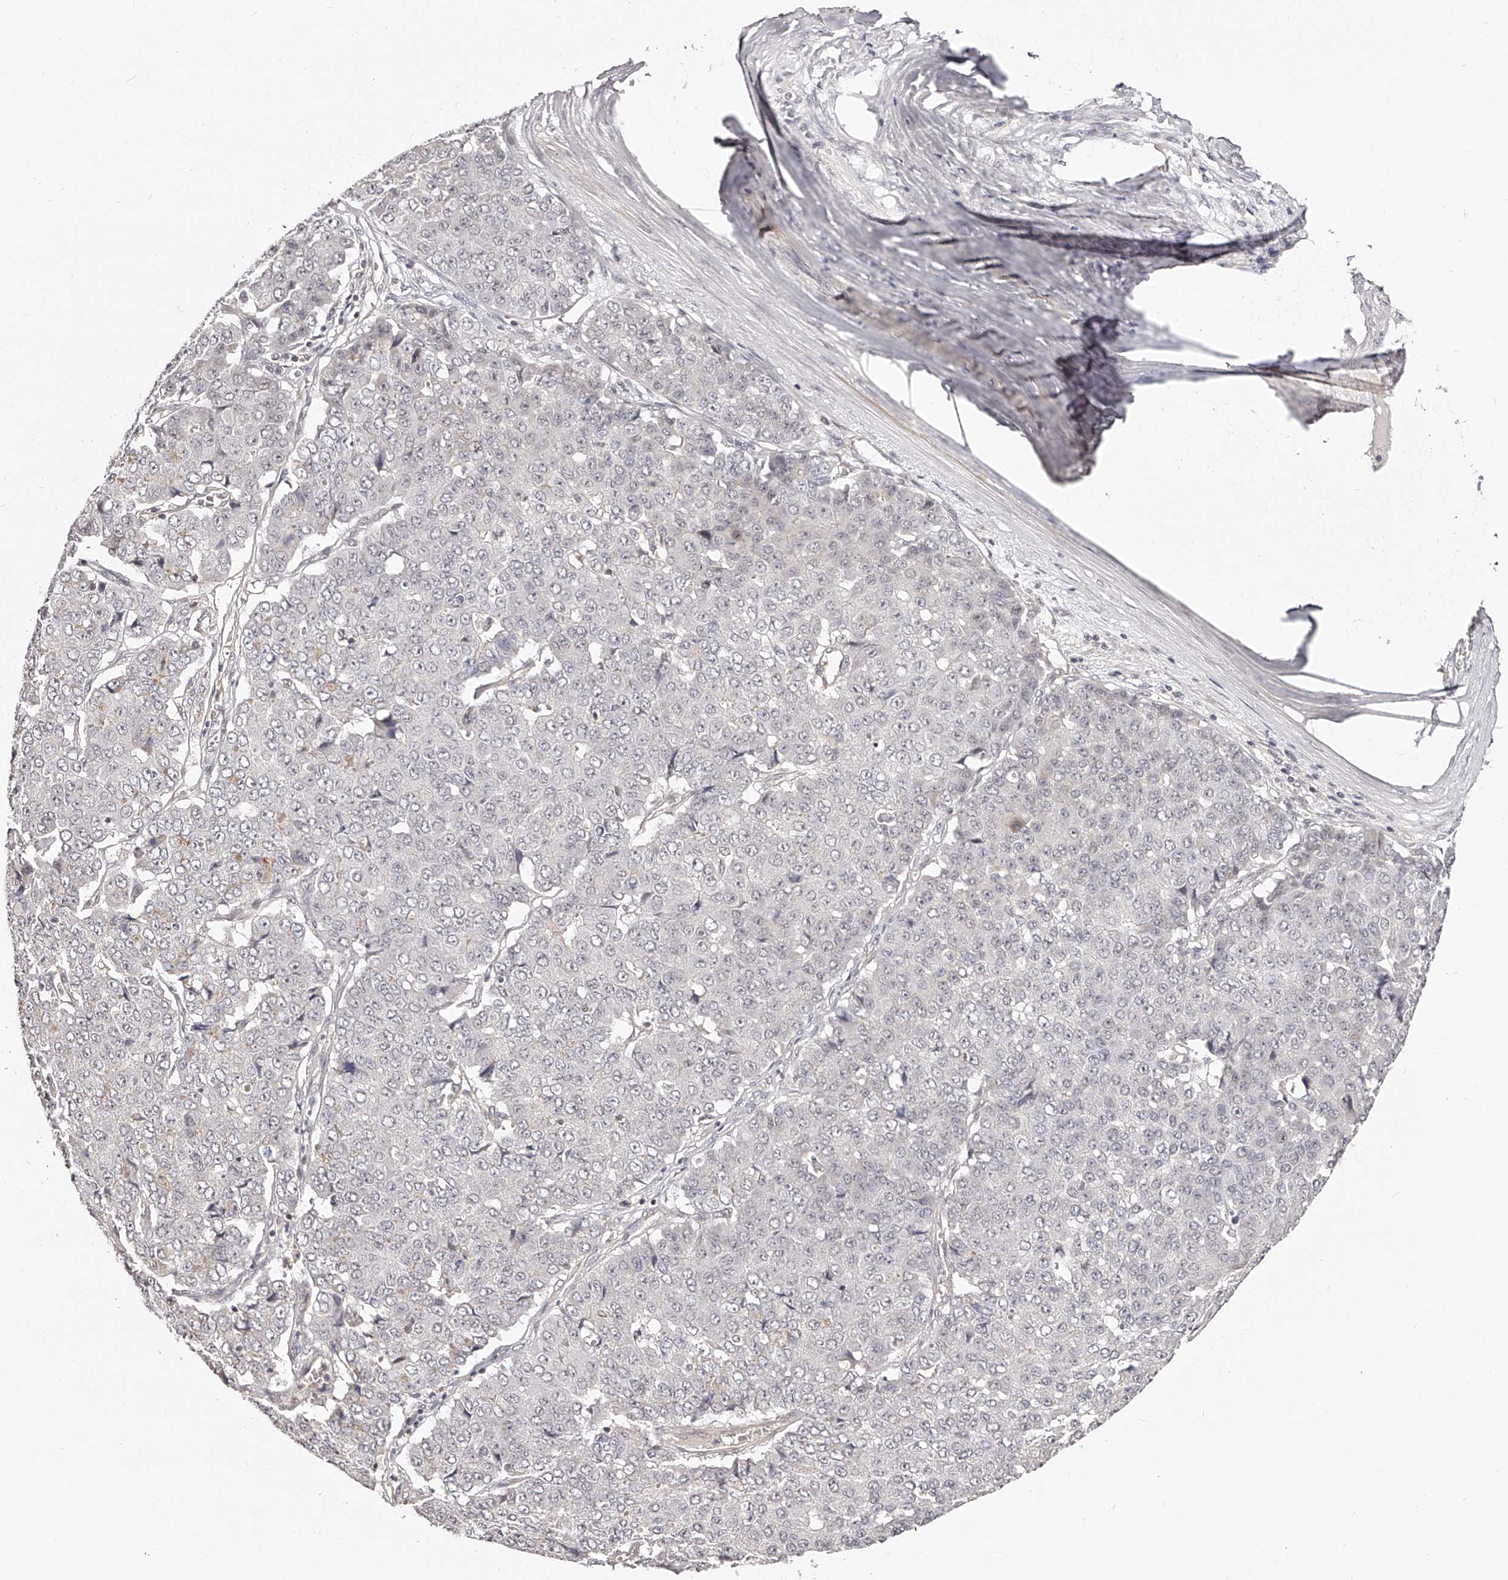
{"staining": {"intensity": "negative", "quantity": "none", "location": "none"}, "tissue": "pancreatic cancer", "cell_type": "Tumor cells", "image_type": "cancer", "snomed": [{"axis": "morphology", "description": "Adenocarcinoma, NOS"}, {"axis": "topography", "description": "Pancreas"}], "caption": "Immunohistochemistry of pancreatic cancer (adenocarcinoma) demonstrates no expression in tumor cells. (DAB IHC, high magnification).", "gene": "ZNF789", "patient": {"sex": "male", "age": 50}}